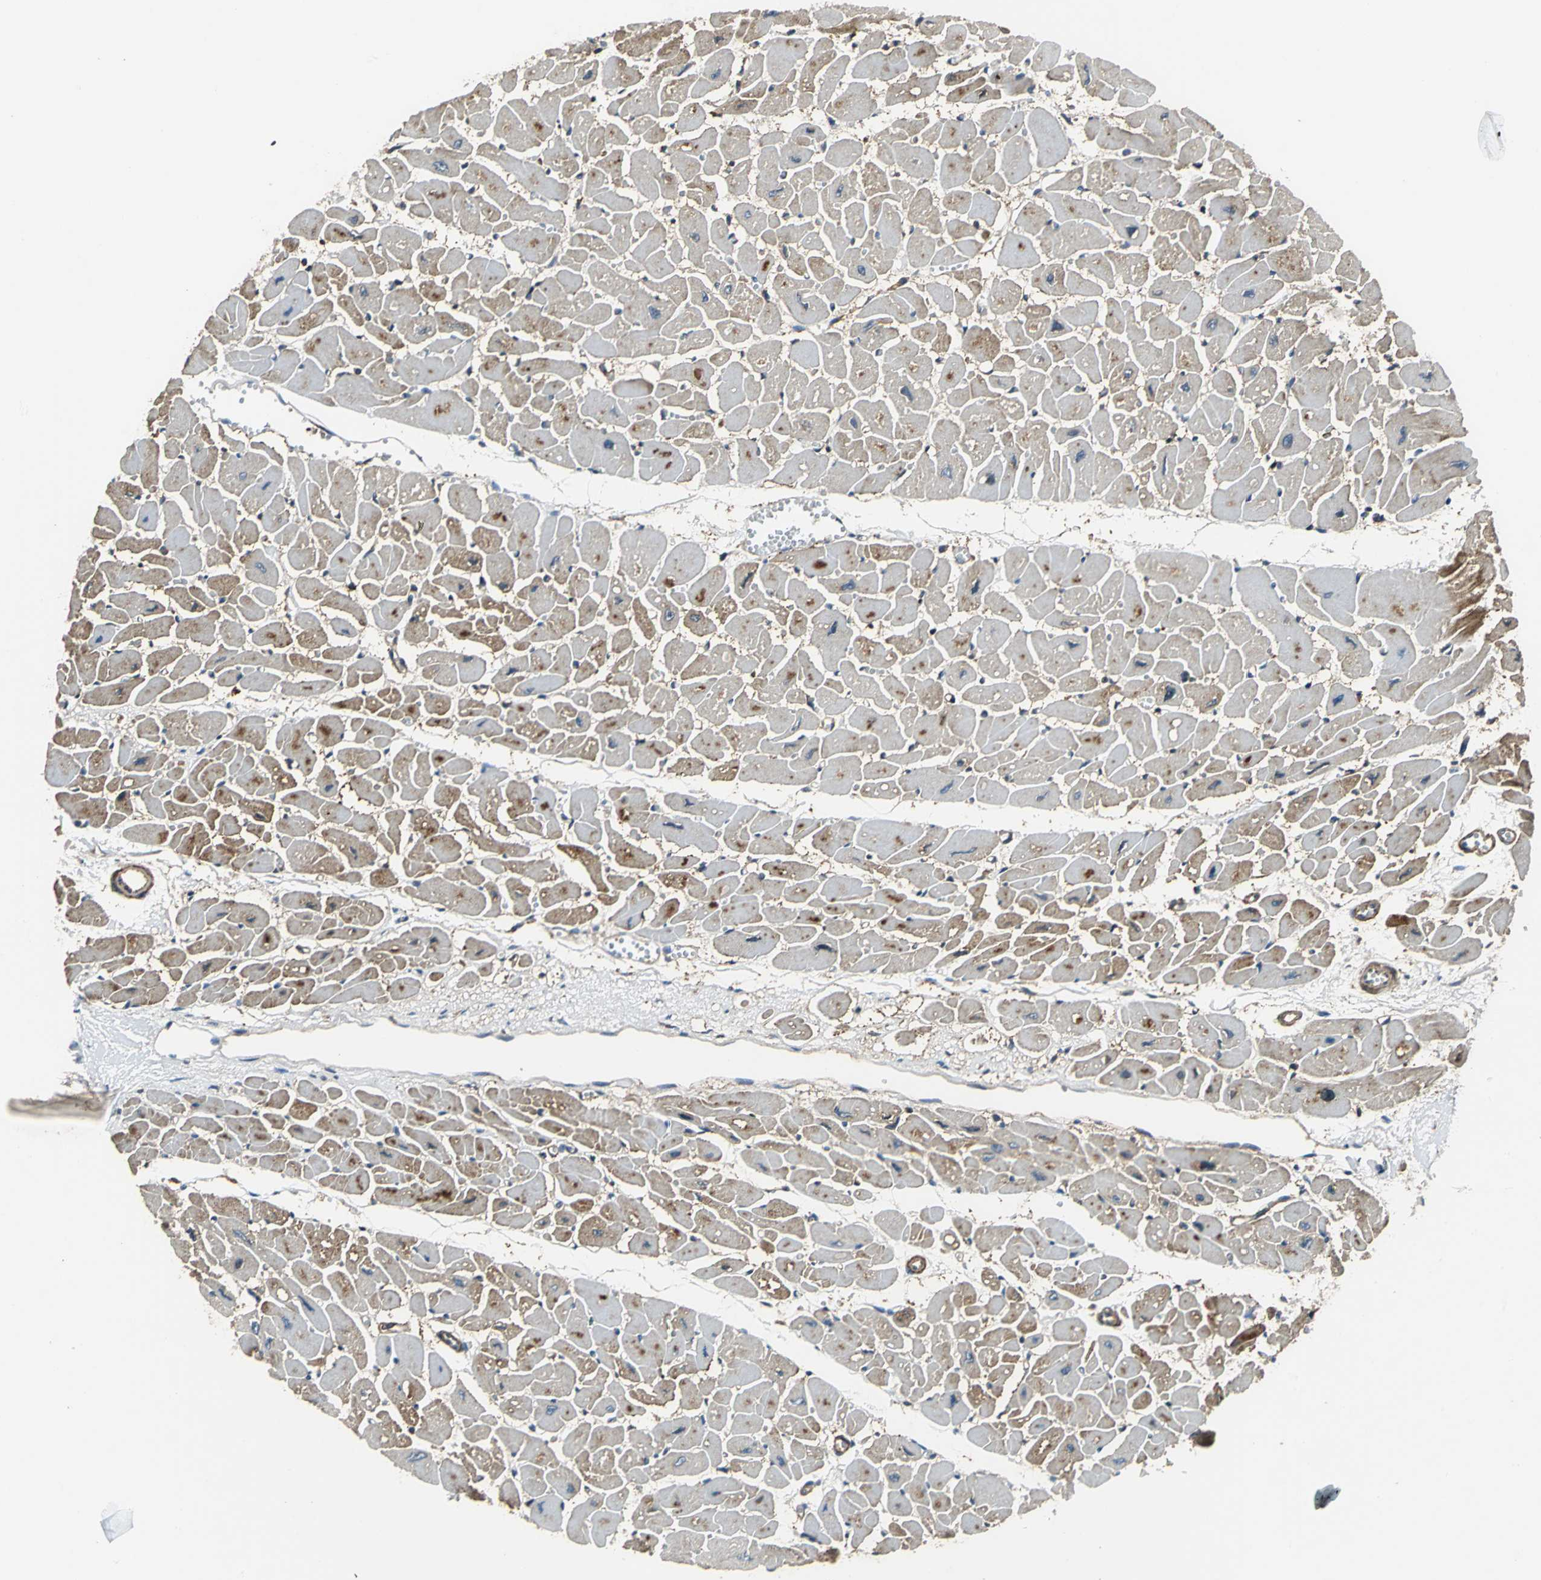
{"staining": {"intensity": "strong", "quantity": "25%-75%", "location": "cytoplasmic/membranous"}, "tissue": "heart muscle", "cell_type": "Cardiomyocytes", "image_type": "normal", "snomed": [{"axis": "morphology", "description": "Normal tissue, NOS"}, {"axis": "topography", "description": "Heart"}], "caption": "Immunohistochemical staining of unremarkable heart muscle reveals 25%-75% levels of strong cytoplasmic/membranous protein staining in about 25%-75% of cardiomyocytes. Using DAB (brown) and hematoxylin (blue) stains, captured at high magnification using brightfield microscopy.", "gene": "PARVA", "patient": {"sex": "female", "age": 54}}